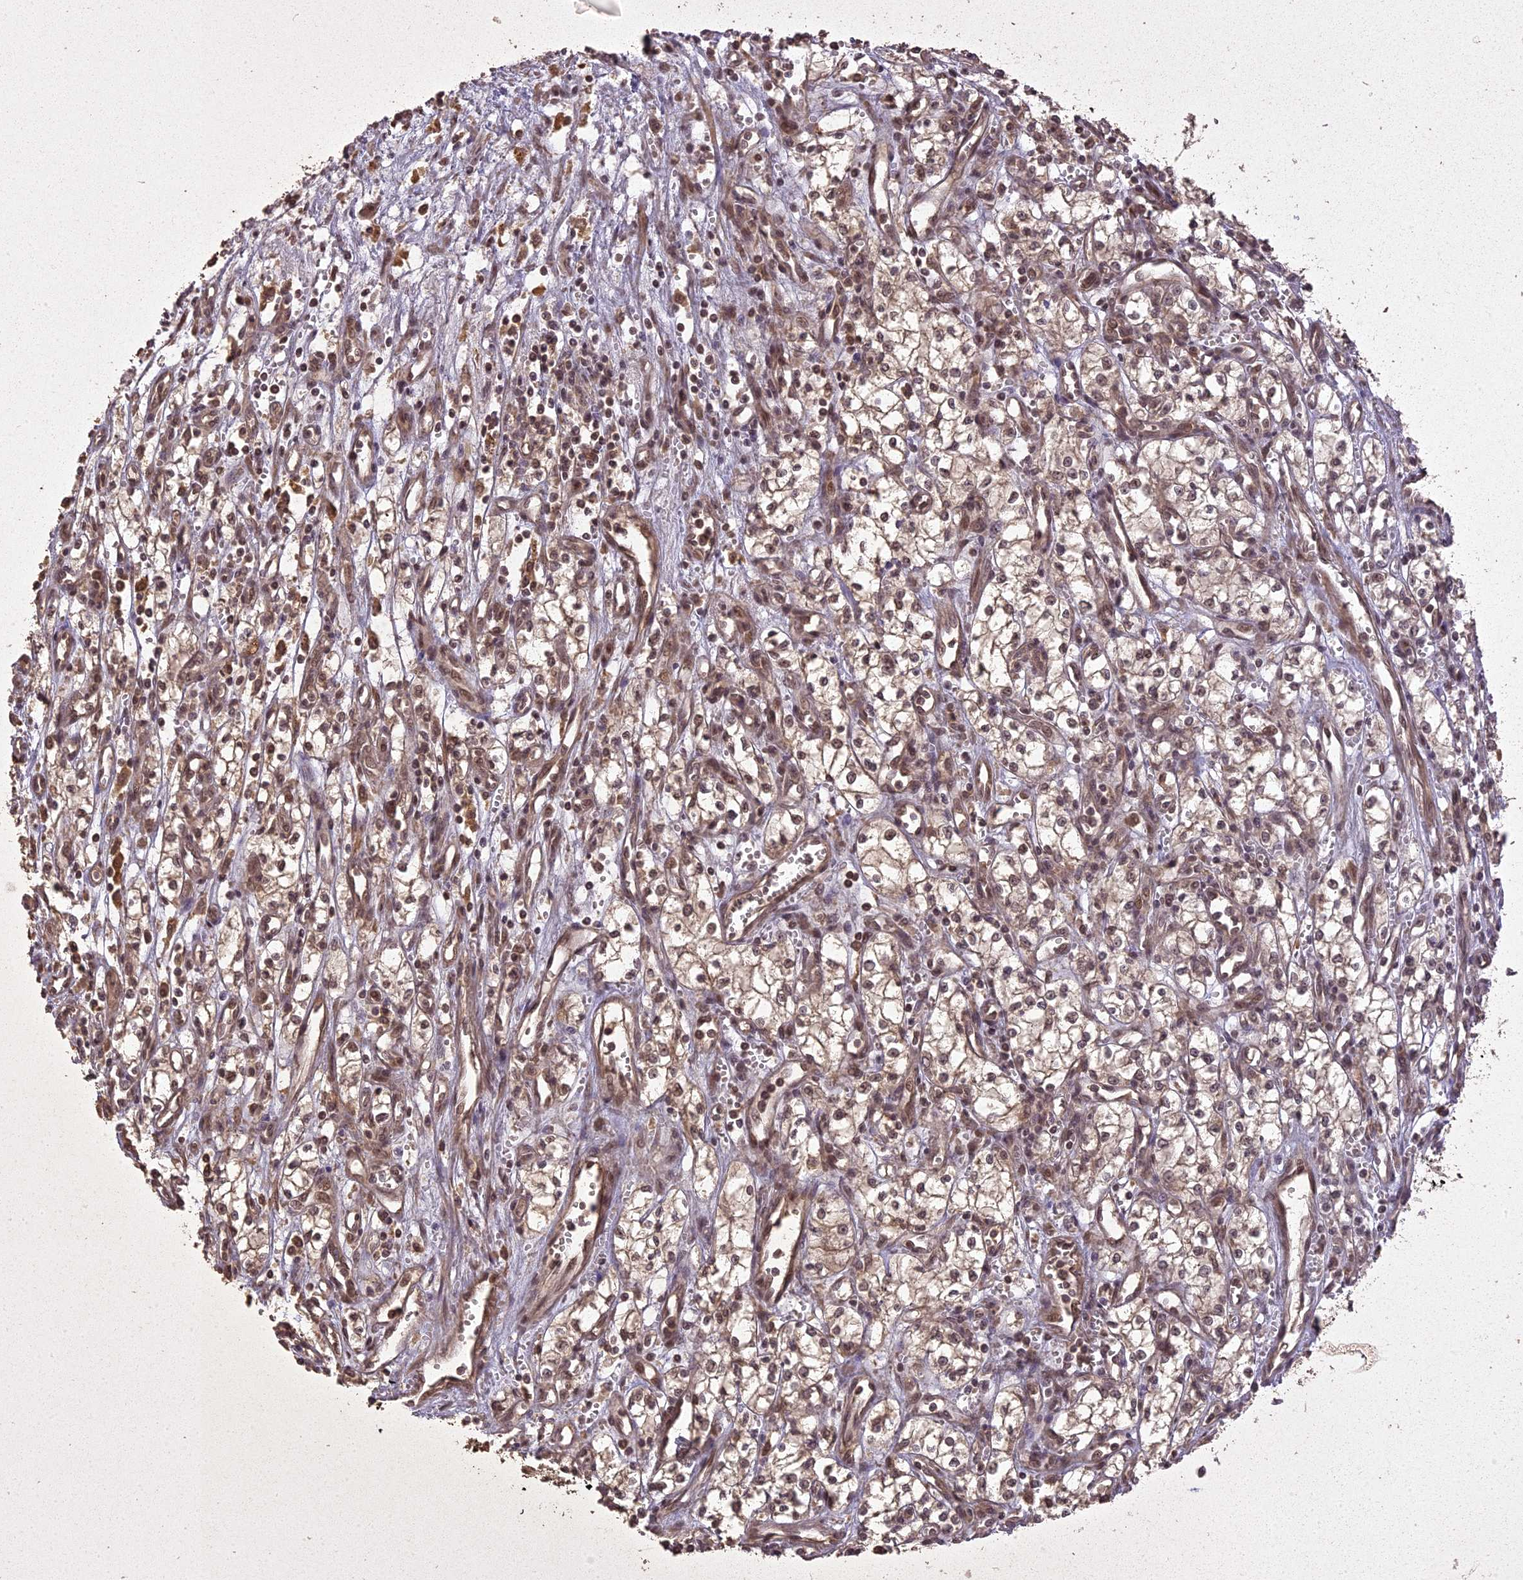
{"staining": {"intensity": "weak", "quantity": ">75%", "location": "cytoplasmic/membranous"}, "tissue": "renal cancer", "cell_type": "Tumor cells", "image_type": "cancer", "snomed": [{"axis": "morphology", "description": "Adenocarcinoma, NOS"}, {"axis": "topography", "description": "Kidney"}], "caption": "Protein expression by immunohistochemistry demonstrates weak cytoplasmic/membranous staining in approximately >75% of tumor cells in renal cancer.", "gene": "LIN37", "patient": {"sex": "male", "age": 59}}